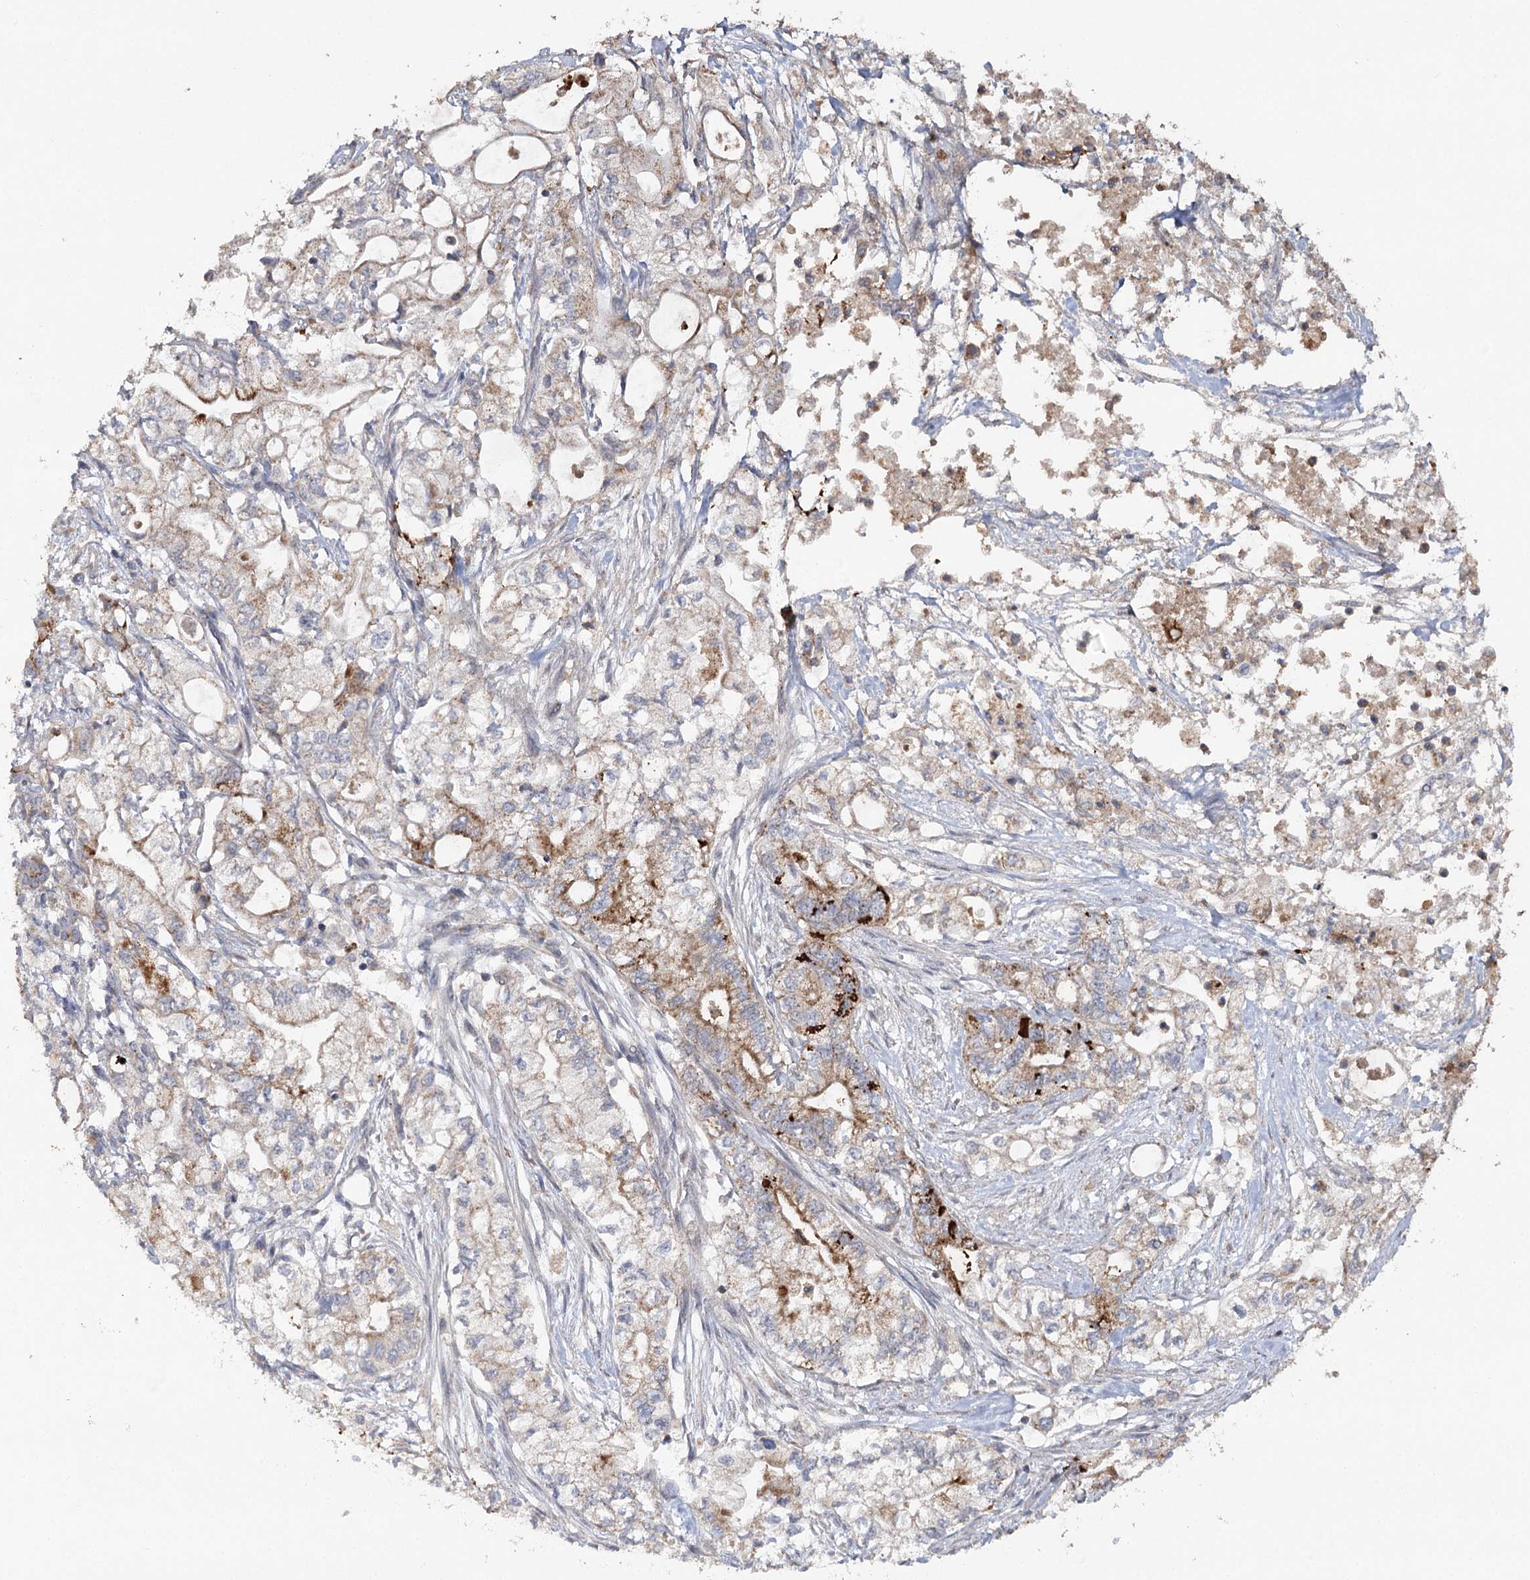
{"staining": {"intensity": "moderate", "quantity": "<25%", "location": "cytoplasmic/membranous"}, "tissue": "pancreatic cancer", "cell_type": "Tumor cells", "image_type": "cancer", "snomed": [{"axis": "morphology", "description": "Adenocarcinoma, NOS"}, {"axis": "topography", "description": "Pancreas"}], "caption": "High-power microscopy captured an immunohistochemistry (IHC) micrograph of pancreatic cancer (adenocarcinoma), revealing moderate cytoplasmic/membranous positivity in about <25% of tumor cells. The protein of interest is stained brown, and the nuclei are stained in blue (DAB IHC with brightfield microscopy, high magnification).", "gene": "ZNRF3", "patient": {"sex": "male", "age": 79}}